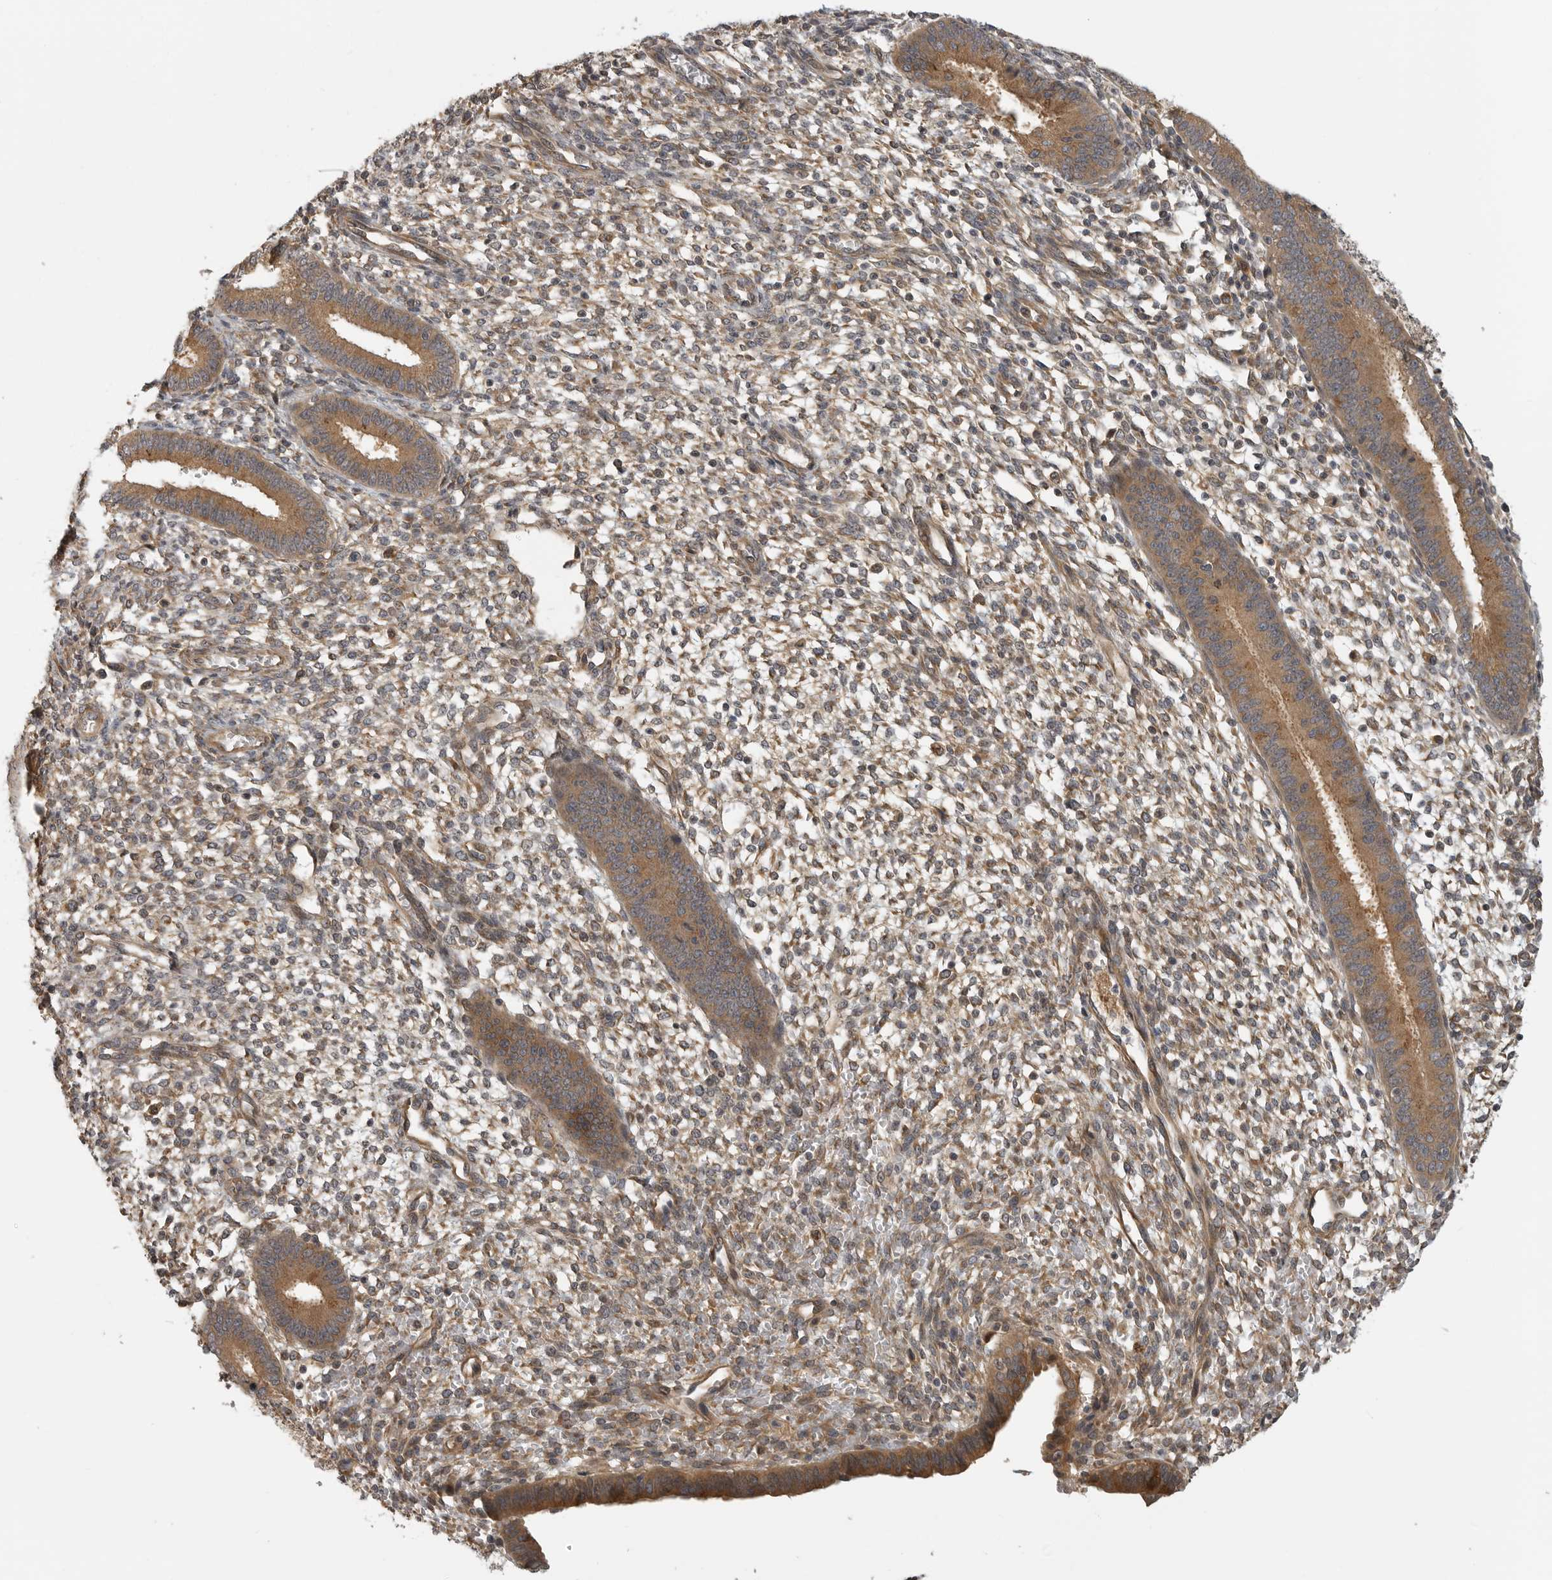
{"staining": {"intensity": "weak", "quantity": "25%-75%", "location": "cytoplasmic/membranous"}, "tissue": "endometrium", "cell_type": "Cells in endometrial stroma", "image_type": "normal", "snomed": [{"axis": "morphology", "description": "Normal tissue, NOS"}, {"axis": "topography", "description": "Endometrium"}], "caption": "Immunohistochemical staining of unremarkable endometrium demonstrates weak cytoplasmic/membranous protein positivity in approximately 25%-75% of cells in endometrial stroma.", "gene": "CUEDC1", "patient": {"sex": "female", "age": 46}}